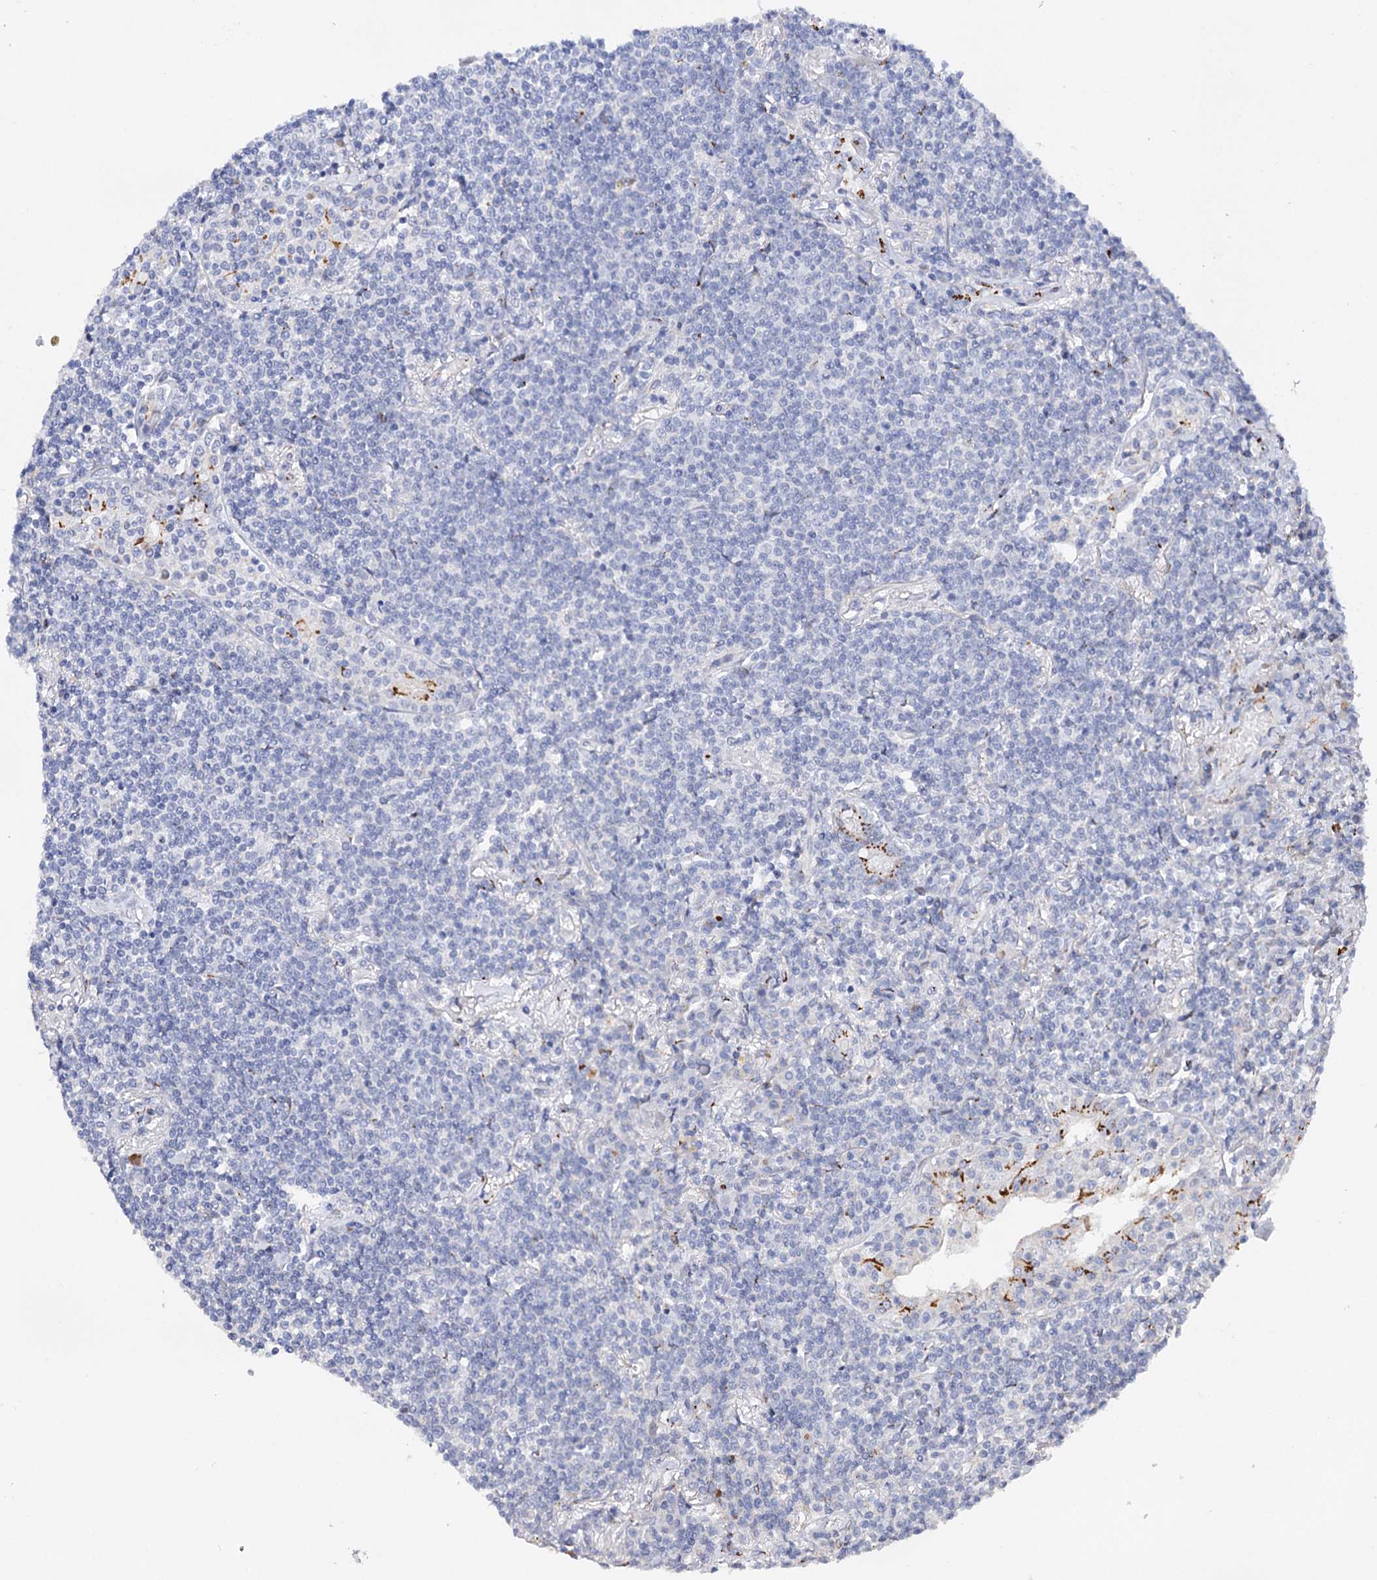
{"staining": {"intensity": "negative", "quantity": "none", "location": "none"}, "tissue": "lymphoma", "cell_type": "Tumor cells", "image_type": "cancer", "snomed": [{"axis": "morphology", "description": "Malignant lymphoma, non-Hodgkin's type, Low grade"}, {"axis": "topography", "description": "Lung"}], "caption": "Low-grade malignant lymphoma, non-Hodgkin's type was stained to show a protein in brown. There is no significant staining in tumor cells. Nuclei are stained in blue.", "gene": "C11orf96", "patient": {"sex": "female", "age": 71}}